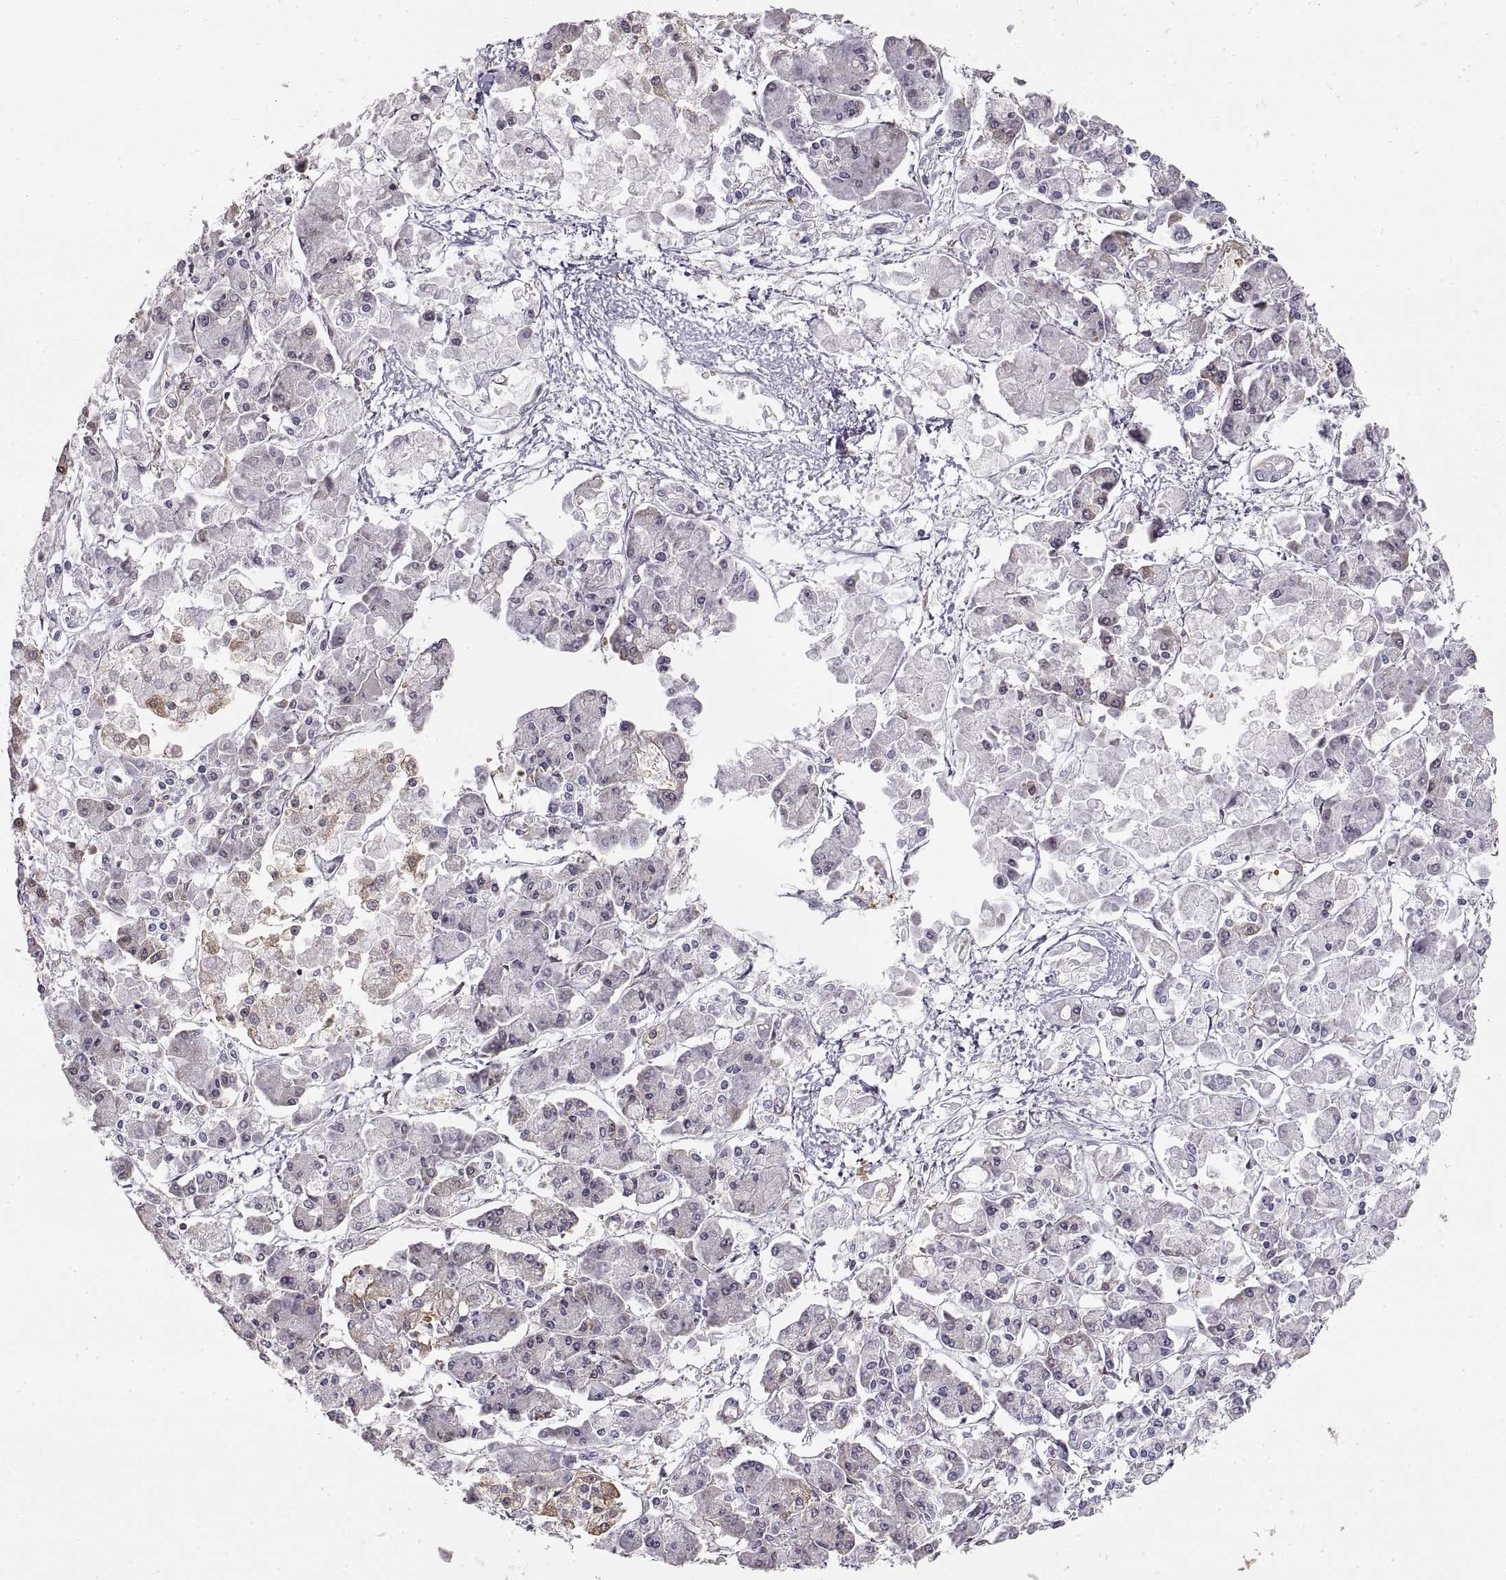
{"staining": {"intensity": "weak", "quantity": "<25%", "location": "cytoplasmic/membranous"}, "tissue": "pancreatic cancer", "cell_type": "Tumor cells", "image_type": "cancer", "snomed": [{"axis": "morphology", "description": "Adenocarcinoma, NOS"}, {"axis": "topography", "description": "Pancreas"}], "caption": "Micrograph shows no protein expression in tumor cells of pancreatic cancer (adenocarcinoma) tissue.", "gene": "HSP90AB1", "patient": {"sex": "male", "age": 85}}